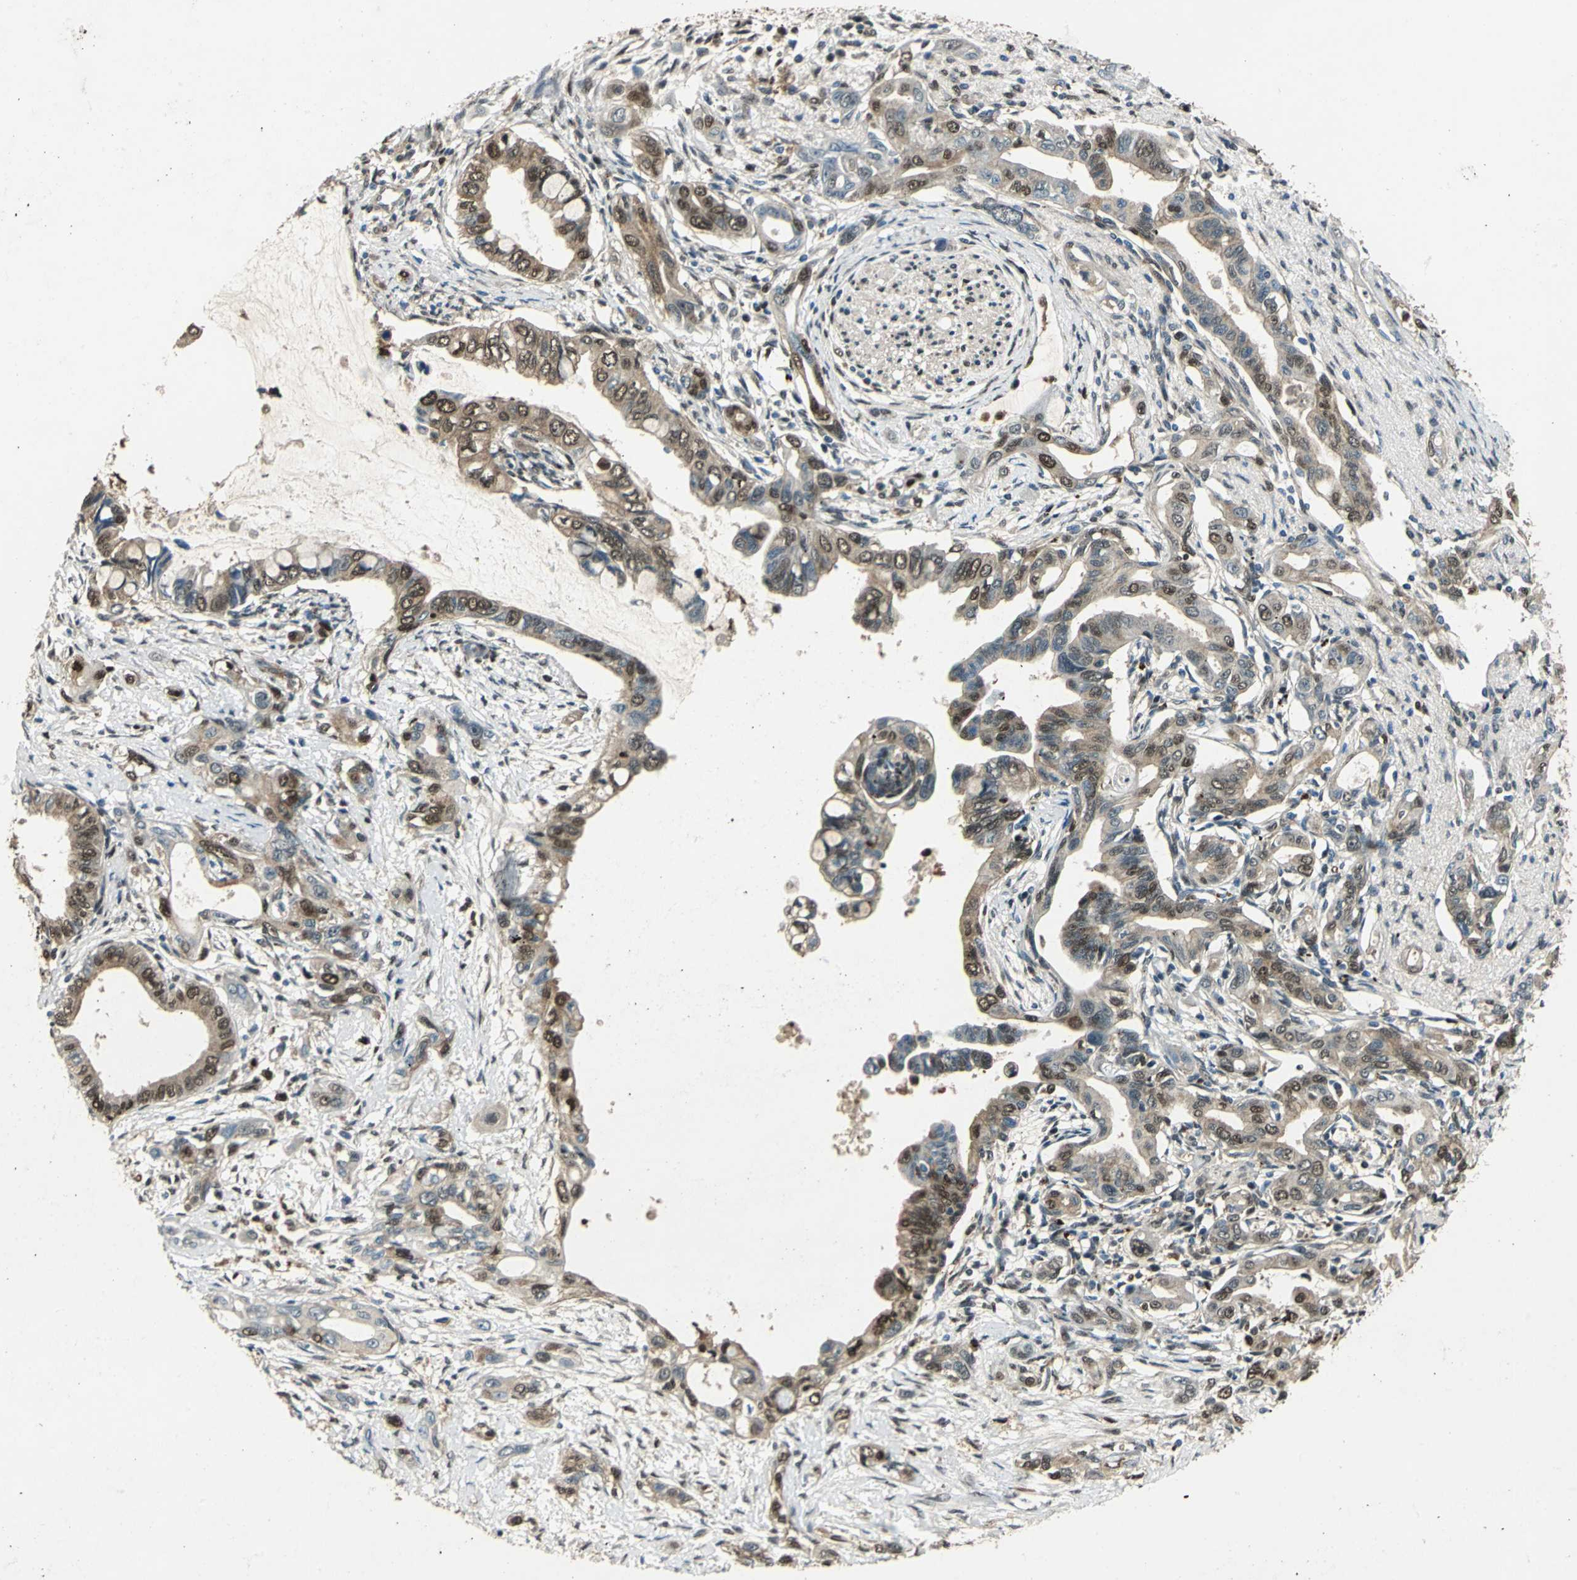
{"staining": {"intensity": "moderate", "quantity": ">75%", "location": "cytoplasmic/membranous,nuclear"}, "tissue": "pancreatic cancer", "cell_type": "Tumor cells", "image_type": "cancer", "snomed": [{"axis": "morphology", "description": "Adenocarcinoma, NOS"}, {"axis": "topography", "description": "Pancreas"}], "caption": "Immunohistochemical staining of pancreatic cancer shows medium levels of moderate cytoplasmic/membranous and nuclear protein positivity in about >75% of tumor cells.", "gene": "PPP1R13L", "patient": {"sex": "female", "age": 60}}